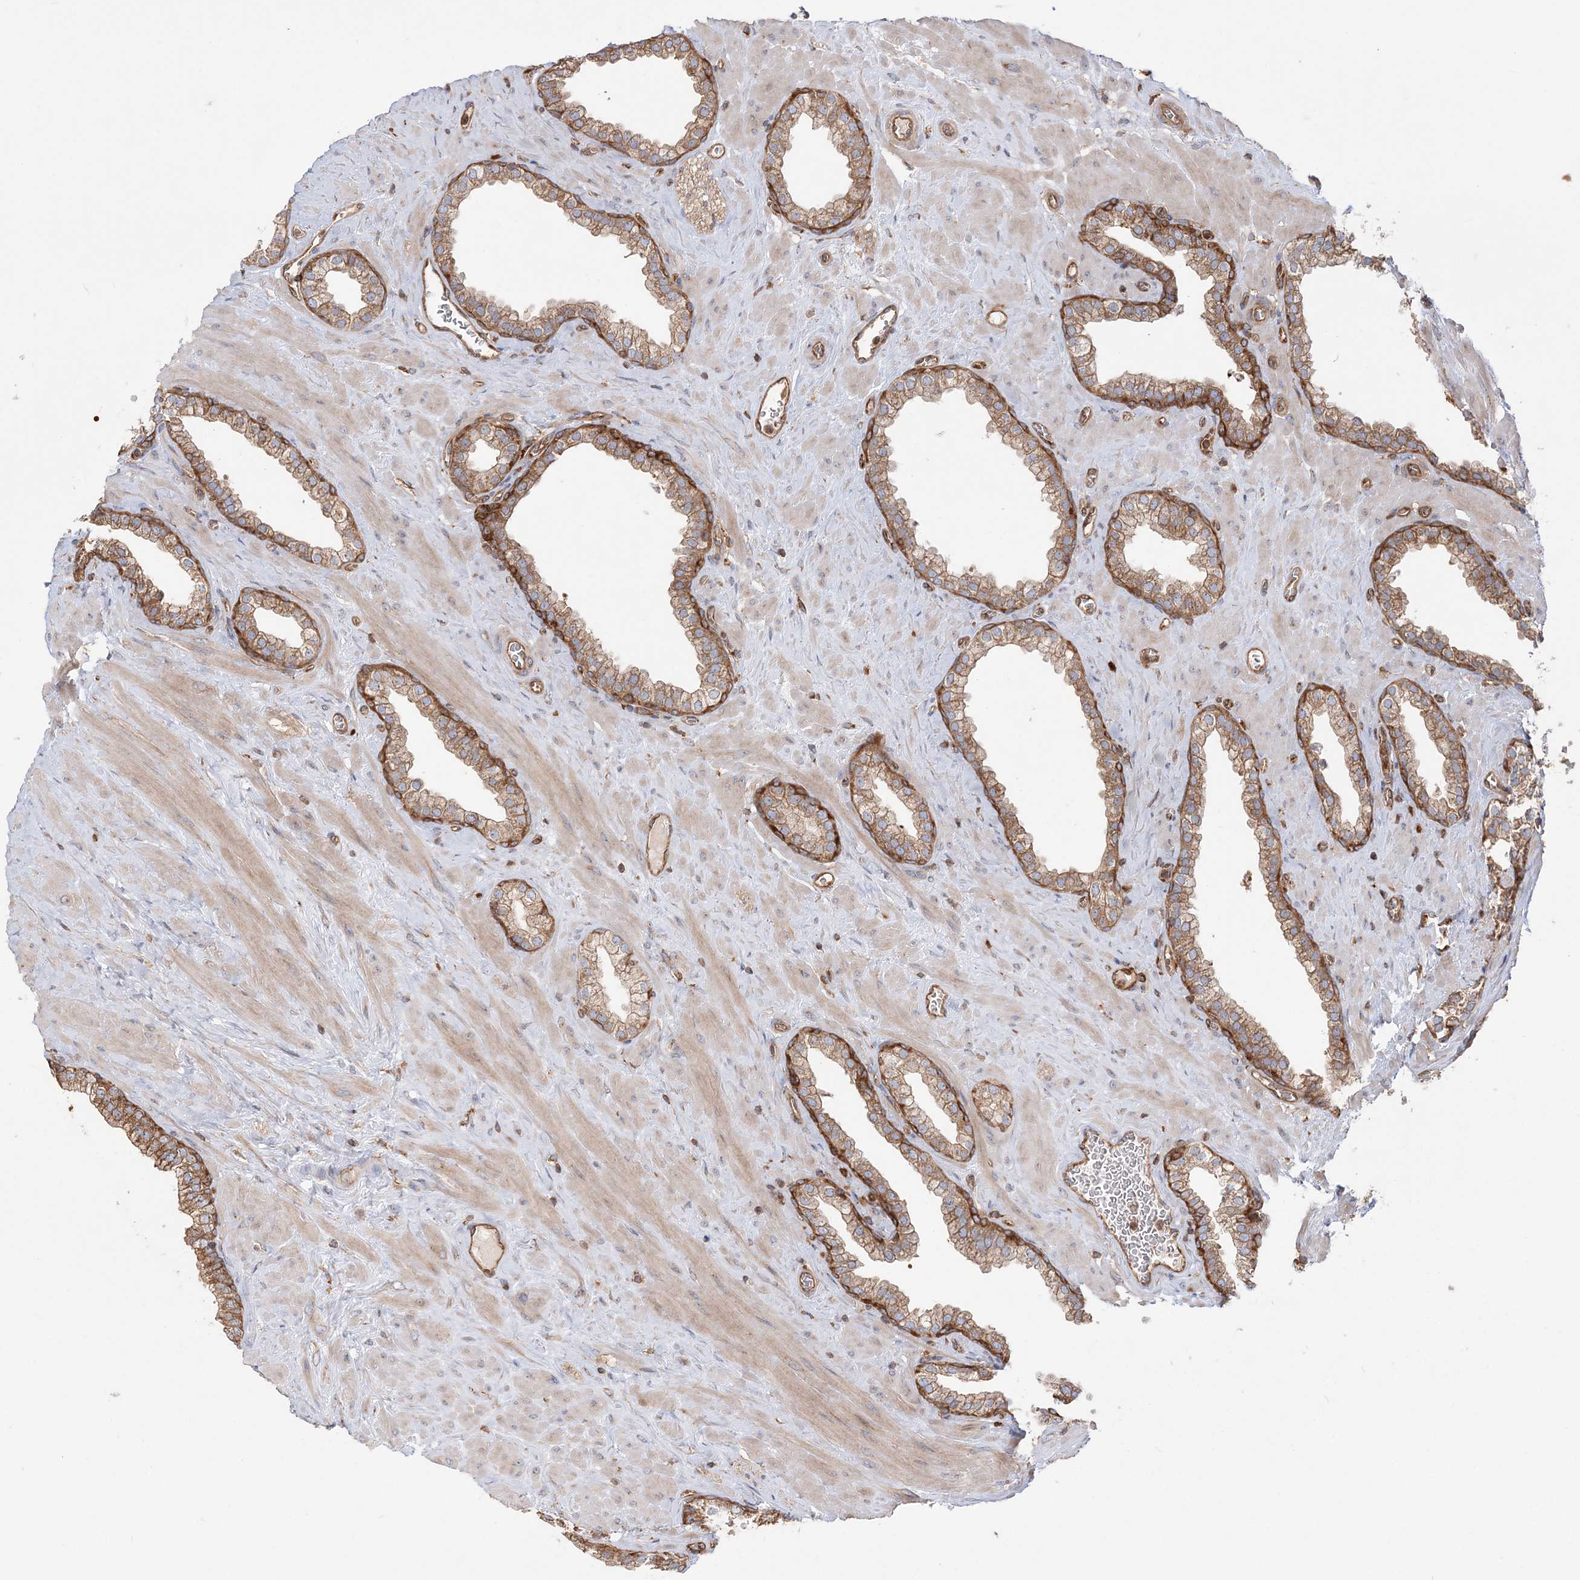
{"staining": {"intensity": "strong", "quantity": "<25%", "location": "cytoplasmic/membranous"}, "tissue": "prostate", "cell_type": "Glandular cells", "image_type": "normal", "snomed": [{"axis": "morphology", "description": "Normal tissue, NOS"}, {"axis": "morphology", "description": "Urothelial carcinoma, Low grade"}, {"axis": "topography", "description": "Urinary bladder"}, {"axis": "topography", "description": "Prostate"}], "caption": "Strong cytoplasmic/membranous protein expression is seen in about <25% of glandular cells in prostate.", "gene": "TBC1D5", "patient": {"sex": "male", "age": 60}}